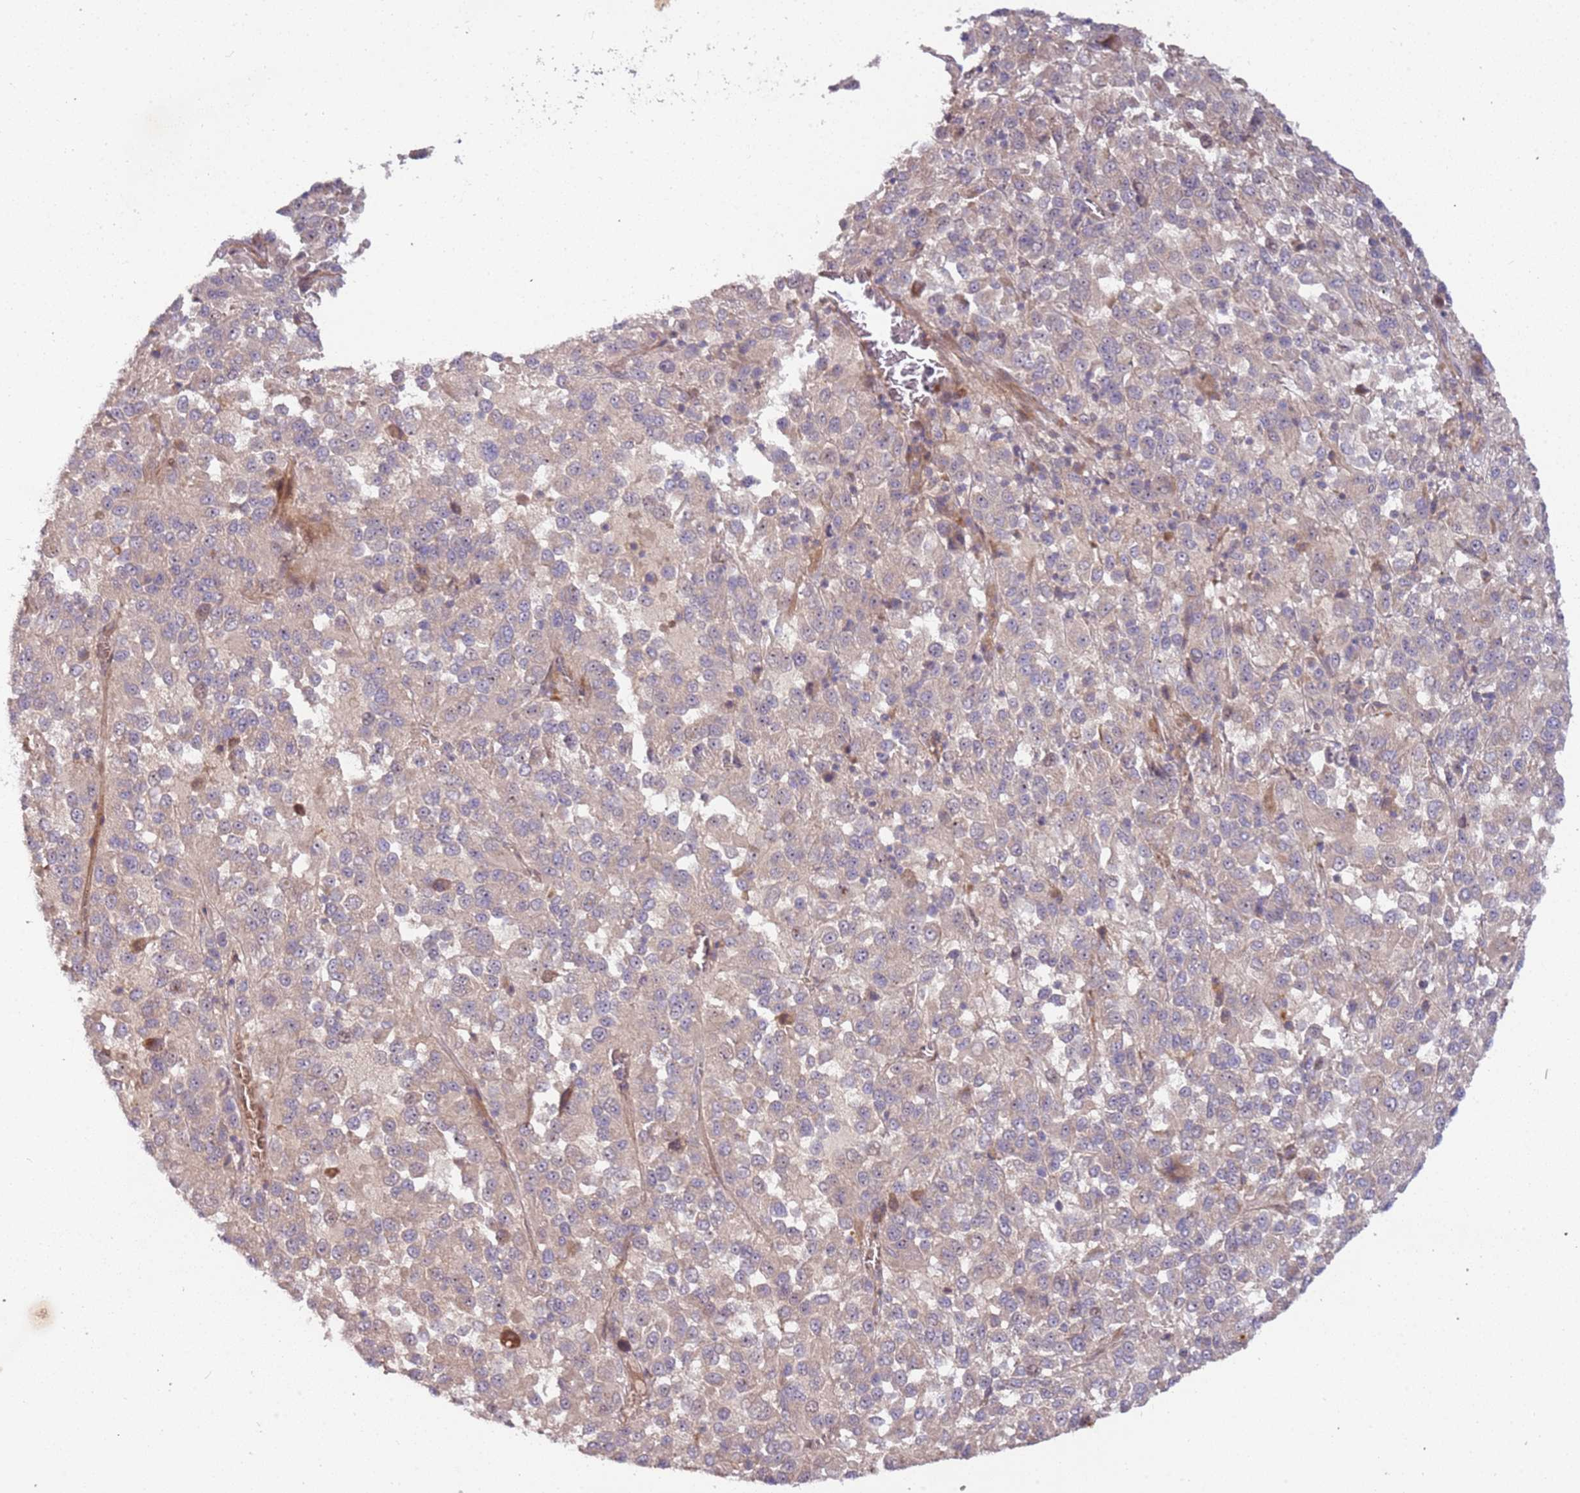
{"staining": {"intensity": "weak", "quantity": "25%-75%", "location": "cytoplasmic/membranous"}, "tissue": "melanoma", "cell_type": "Tumor cells", "image_type": "cancer", "snomed": [{"axis": "morphology", "description": "Malignant melanoma, Metastatic site"}, {"axis": "topography", "description": "Lung"}], "caption": "IHC histopathology image of neoplastic tissue: melanoma stained using immunohistochemistry (IHC) reveals low levels of weak protein expression localized specifically in the cytoplasmic/membranous of tumor cells, appearing as a cytoplasmic/membranous brown color.", "gene": "TRAPPC6B", "patient": {"sex": "male", "age": 64}}